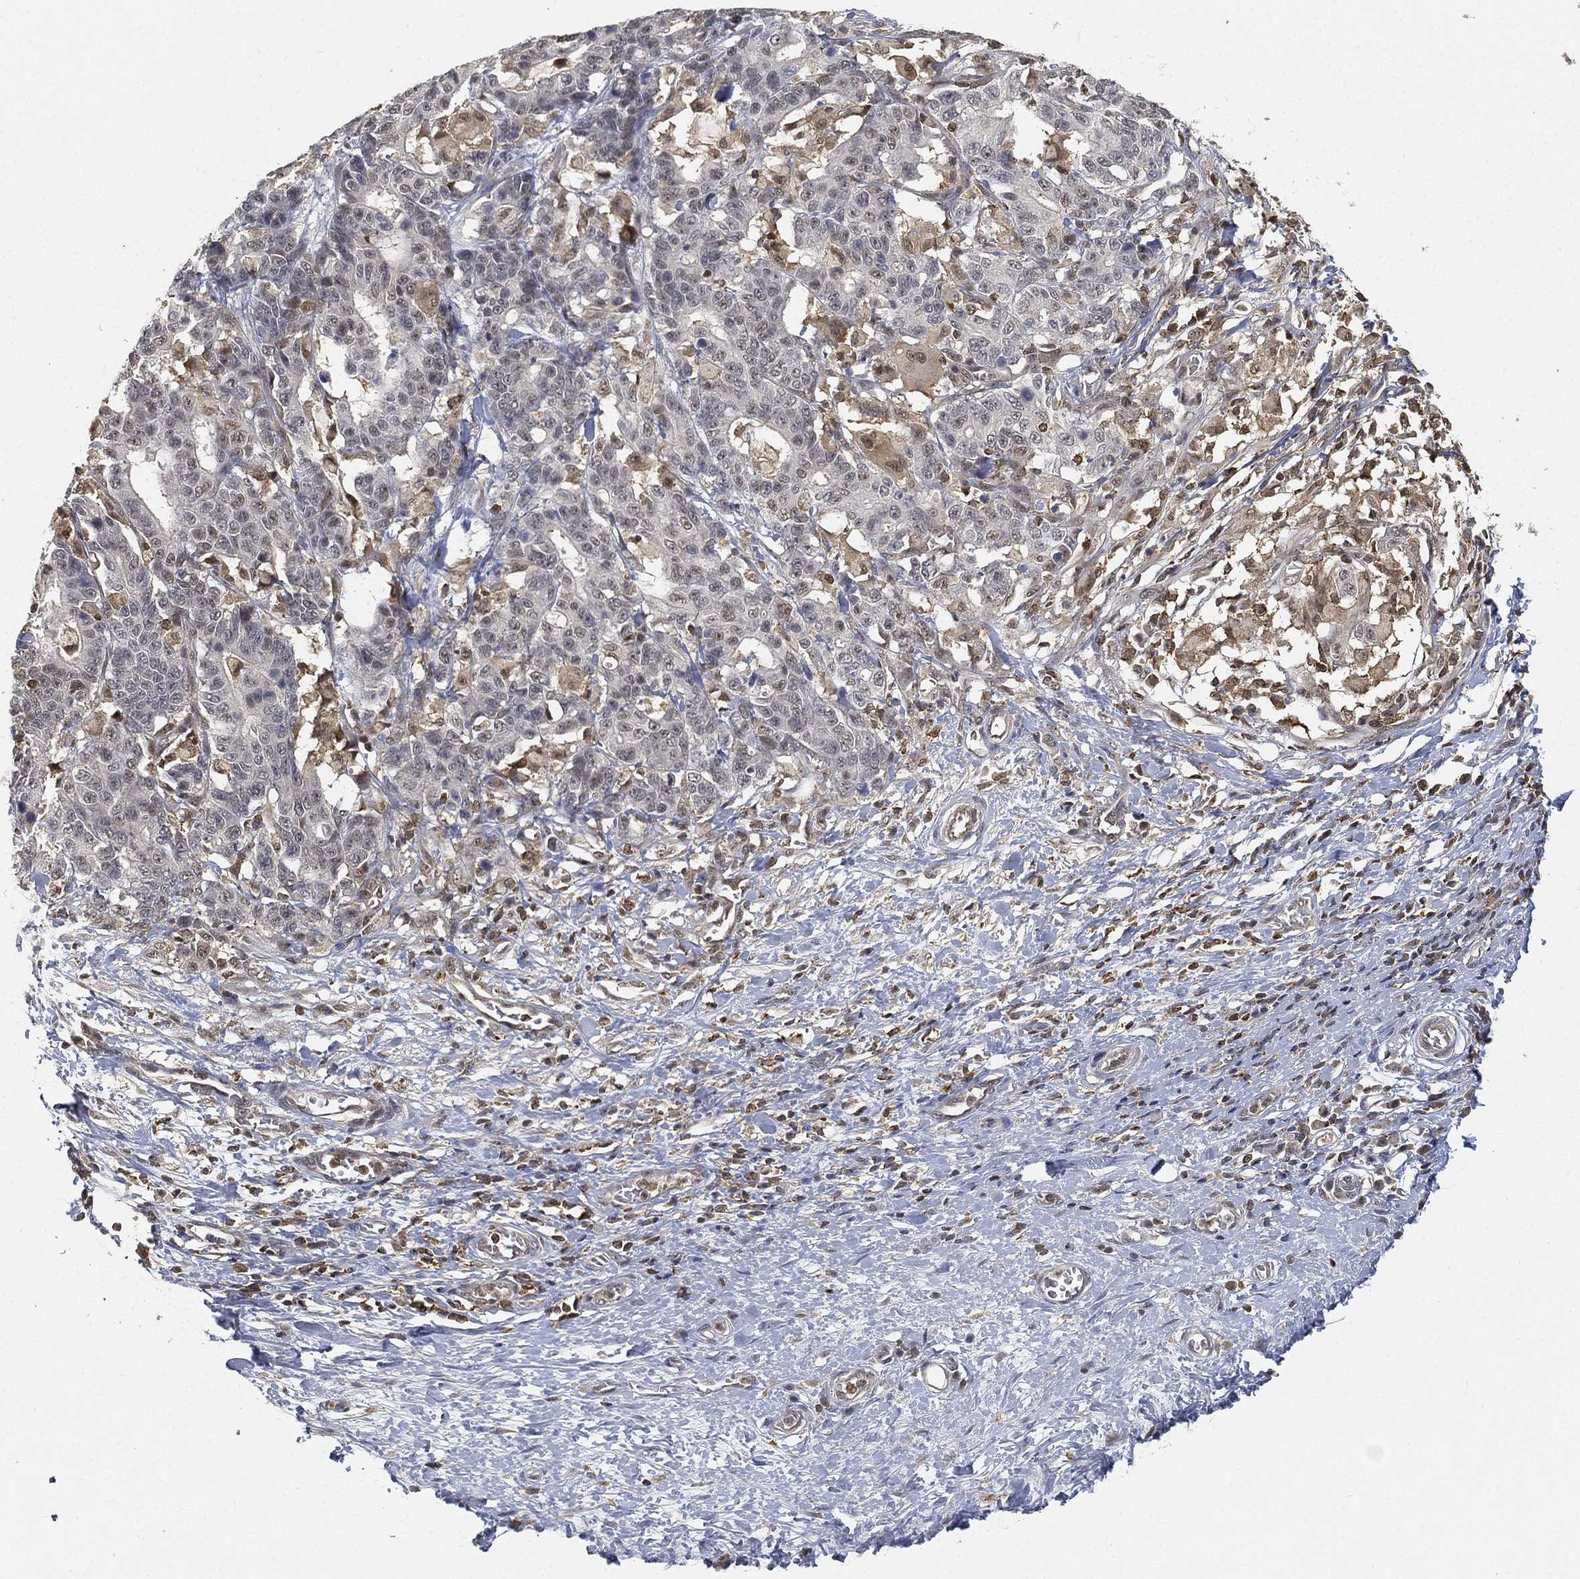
{"staining": {"intensity": "negative", "quantity": "none", "location": "none"}, "tissue": "stomach cancer", "cell_type": "Tumor cells", "image_type": "cancer", "snomed": [{"axis": "morphology", "description": "Normal tissue, NOS"}, {"axis": "morphology", "description": "Adenocarcinoma, NOS"}, {"axis": "topography", "description": "Stomach"}], "caption": "This is an IHC histopathology image of human stomach cancer (adenocarcinoma). There is no expression in tumor cells.", "gene": "WDR26", "patient": {"sex": "female", "age": 64}}